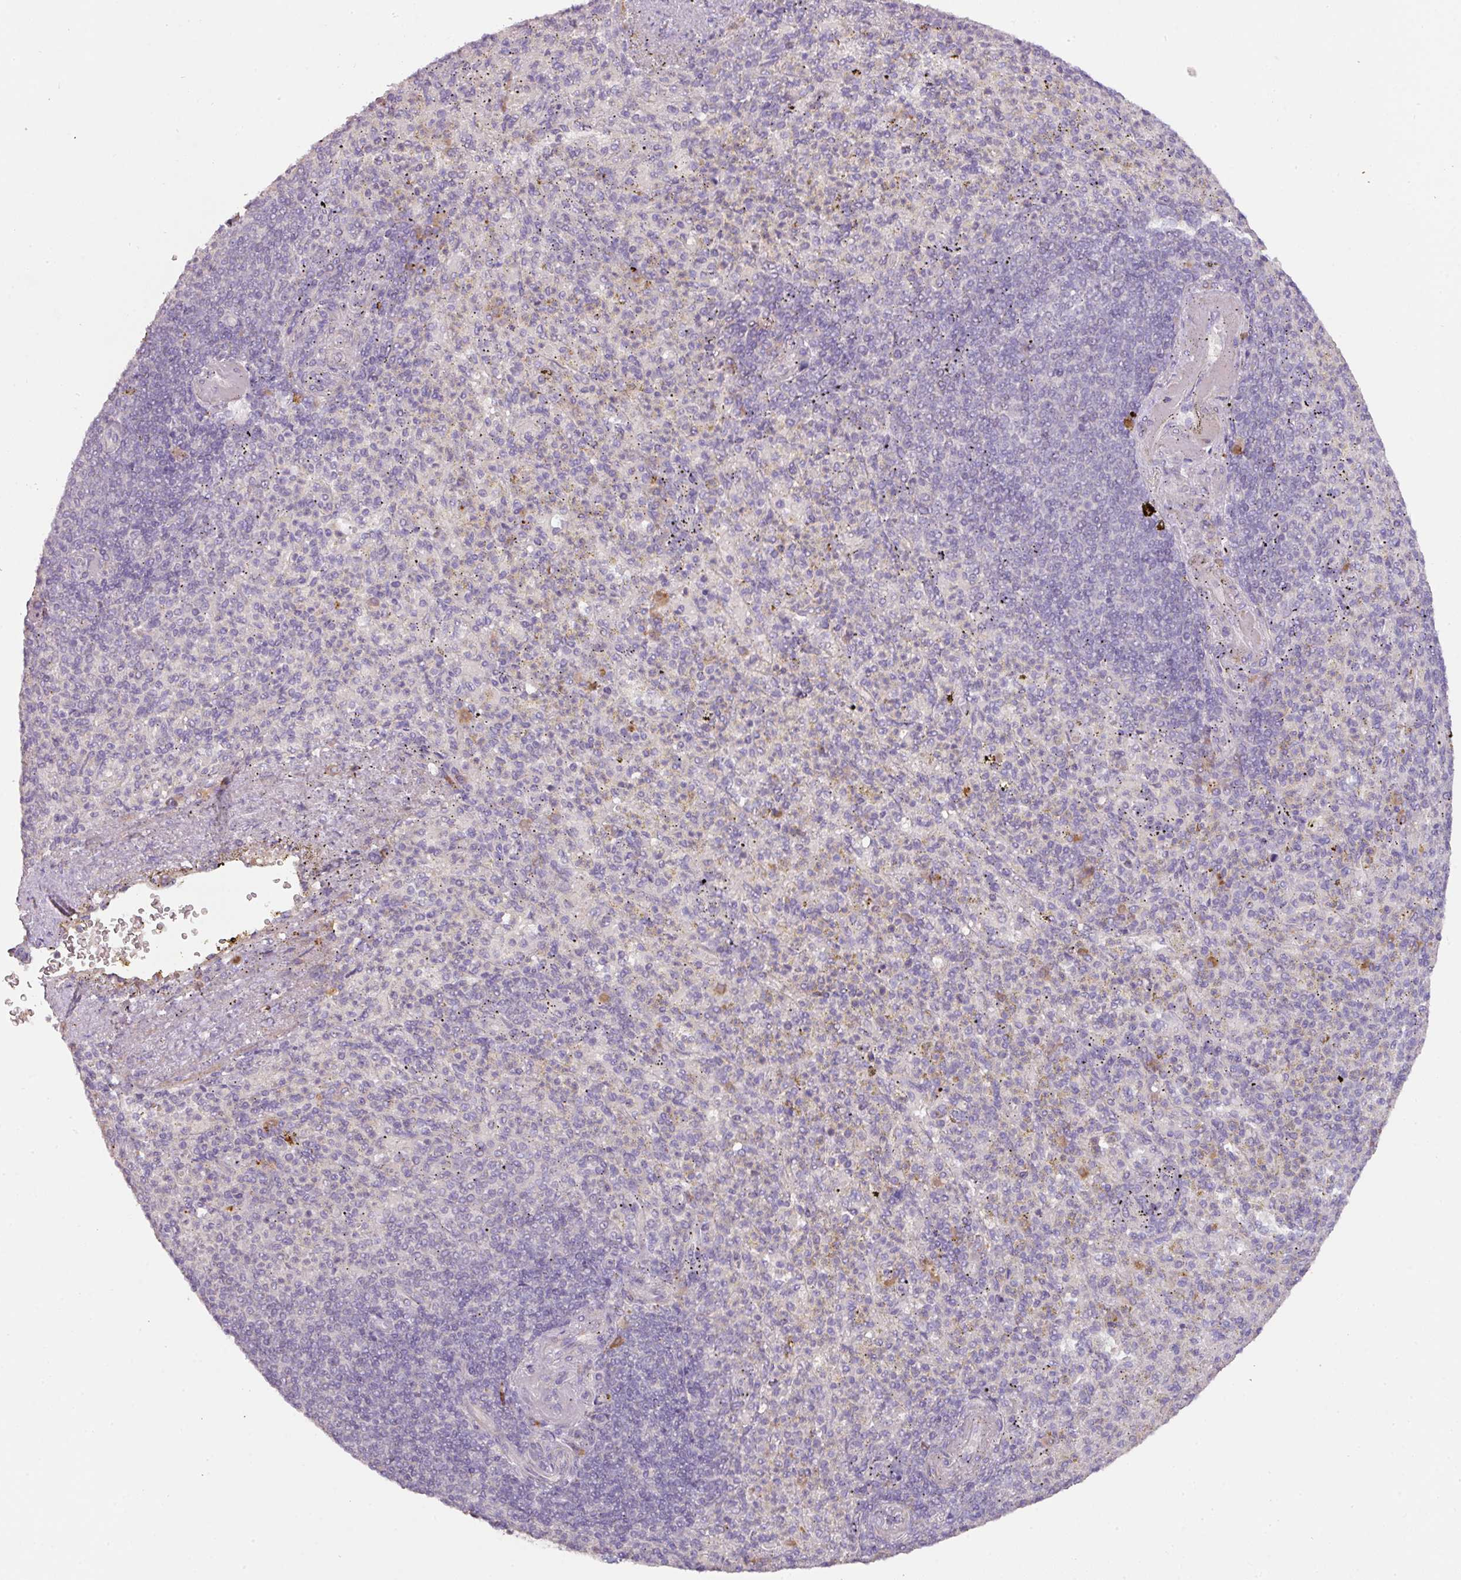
{"staining": {"intensity": "negative", "quantity": "none", "location": "none"}, "tissue": "spleen", "cell_type": "Cells in red pulp", "image_type": "normal", "snomed": [{"axis": "morphology", "description": "Normal tissue, NOS"}, {"axis": "topography", "description": "Spleen"}], "caption": "The micrograph shows no staining of cells in red pulp in normal spleen. (DAB (3,3'-diaminobenzidine) IHC visualized using brightfield microscopy, high magnification).", "gene": "ZNF266", "patient": {"sex": "female", "age": 74}}